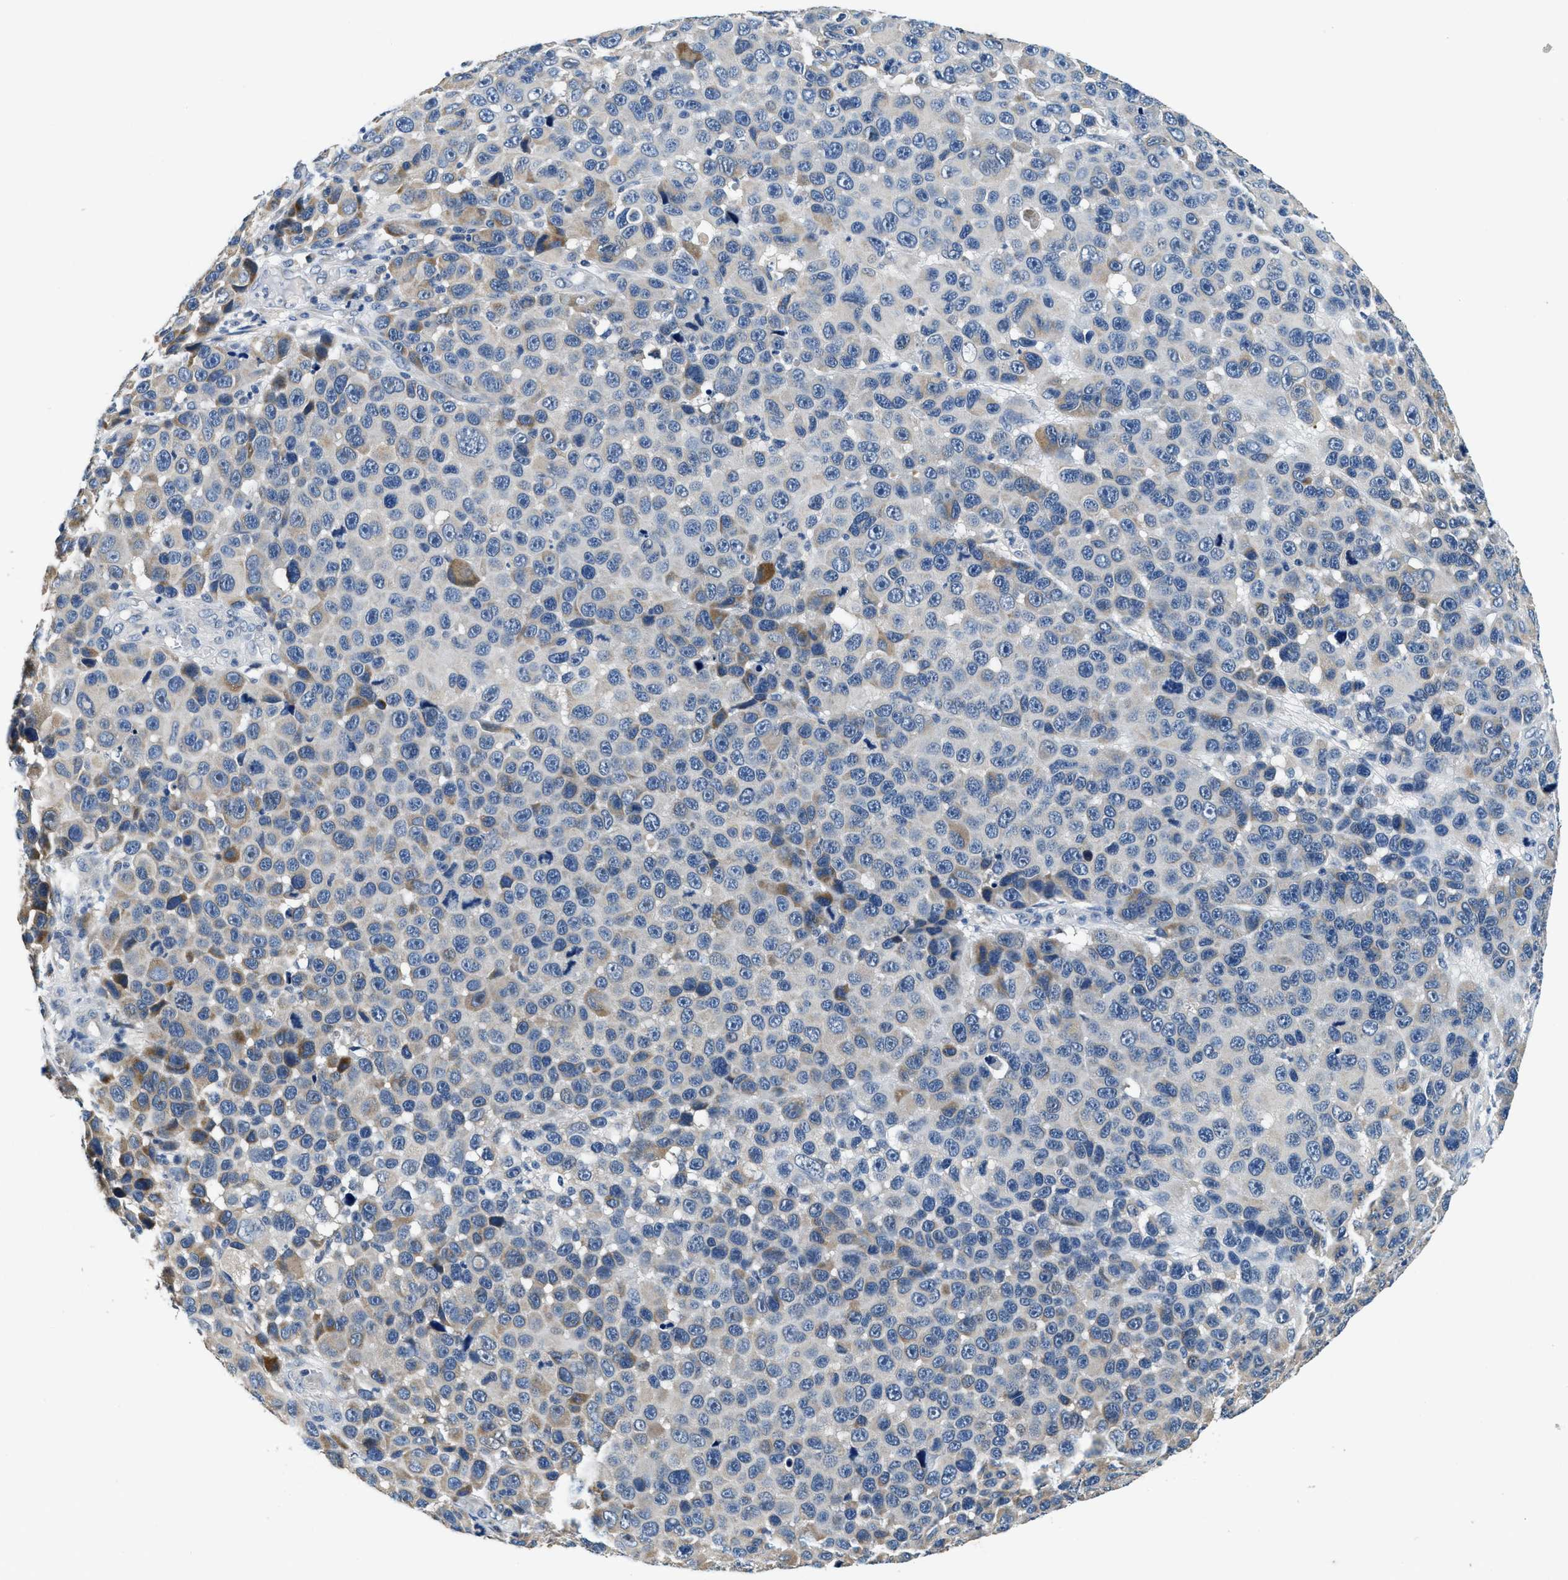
{"staining": {"intensity": "moderate", "quantity": "<25%", "location": "cytoplasmic/membranous"}, "tissue": "melanoma", "cell_type": "Tumor cells", "image_type": "cancer", "snomed": [{"axis": "morphology", "description": "Malignant melanoma, NOS"}, {"axis": "topography", "description": "Skin"}], "caption": "The image demonstrates a brown stain indicating the presence of a protein in the cytoplasmic/membranous of tumor cells in malignant melanoma.", "gene": "ALDH3A2", "patient": {"sex": "male", "age": 53}}